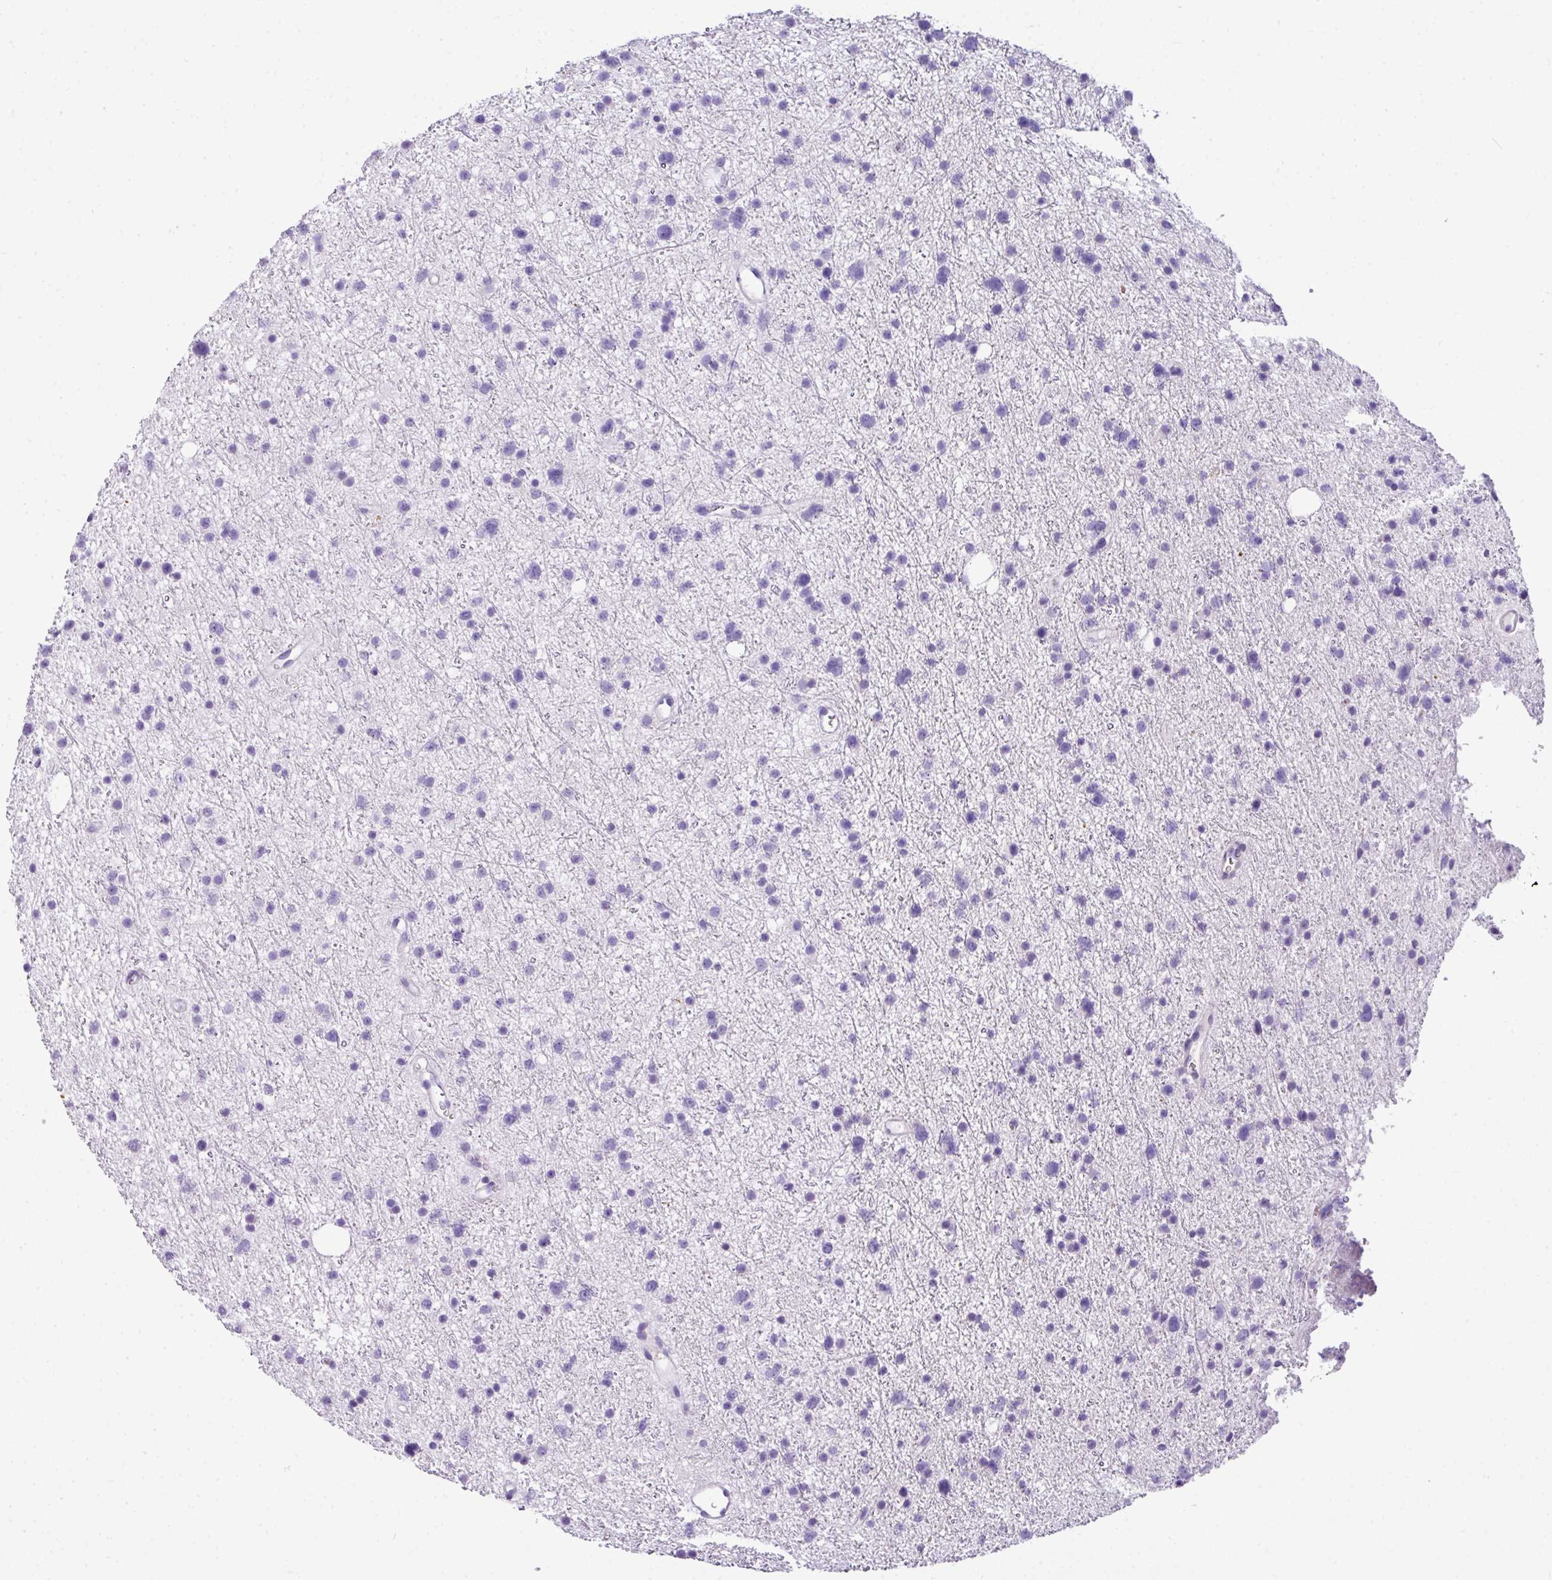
{"staining": {"intensity": "negative", "quantity": "none", "location": "none"}, "tissue": "glioma", "cell_type": "Tumor cells", "image_type": "cancer", "snomed": [{"axis": "morphology", "description": "Glioma, malignant, Low grade"}, {"axis": "topography", "description": "Cerebral cortex"}], "caption": "This is an immunohistochemistry micrograph of glioma. There is no expression in tumor cells.", "gene": "MUC21", "patient": {"sex": "female", "age": 39}}